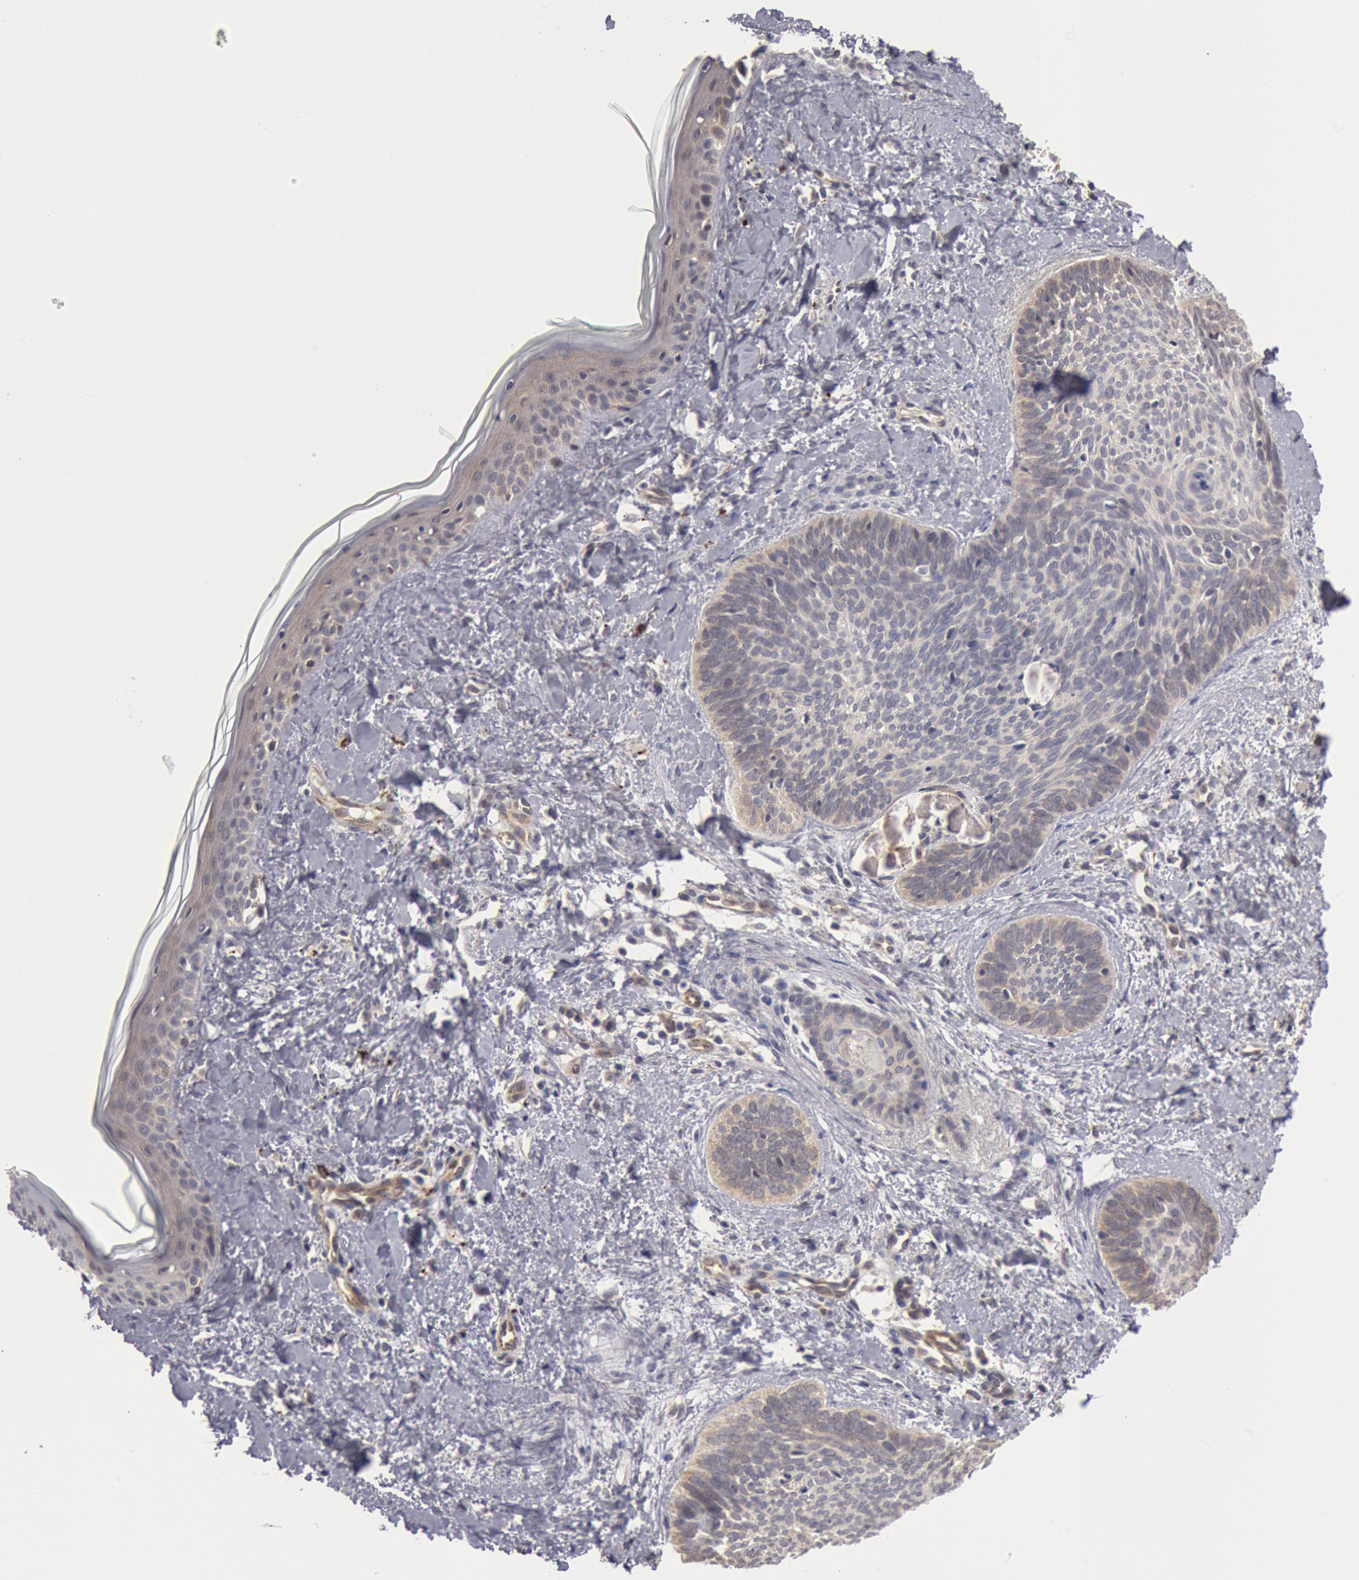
{"staining": {"intensity": "weak", "quantity": "<25%", "location": "cytoplasmic/membranous"}, "tissue": "skin cancer", "cell_type": "Tumor cells", "image_type": "cancer", "snomed": [{"axis": "morphology", "description": "Basal cell carcinoma"}, {"axis": "topography", "description": "Skin"}], "caption": "Tumor cells are negative for protein expression in human basal cell carcinoma (skin).", "gene": "DNAJA1", "patient": {"sex": "female", "age": 81}}